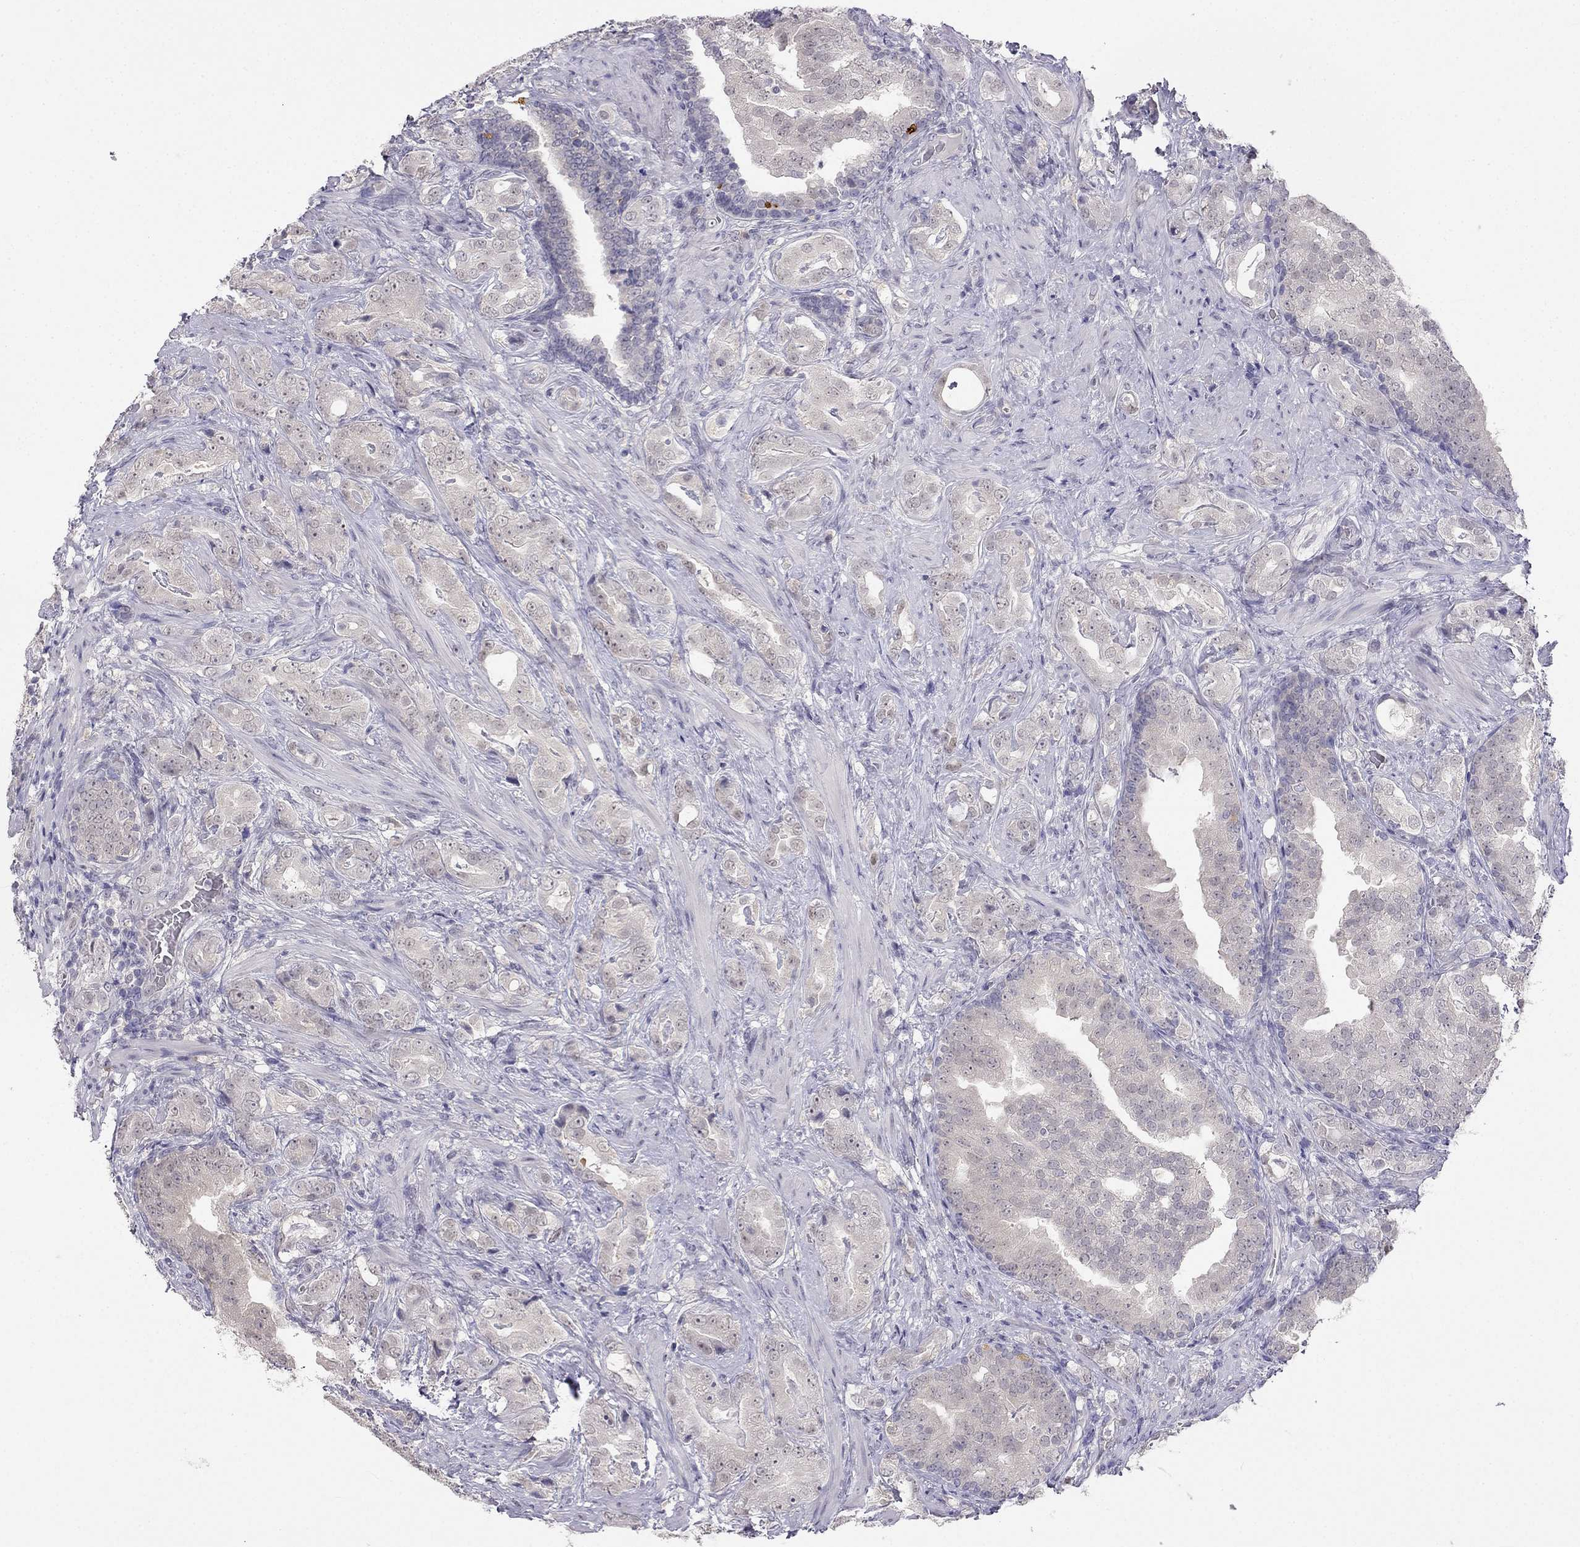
{"staining": {"intensity": "negative", "quantity": "none", "location": "none"}, "tissue": "prostate cancer", "cell_type": "Tumor cells", "image_type": "cancer", "snomed": [{"axis": "morphology", "description": "Adenocarcinoma, NOS"}, {"axis": "topography", "description": "Prostate"}], "caption": "Prostate adenocarcinoma was stained to show a protein in brown. There is no significant expression in tumor cells. (DAB immunohistochemistry (IHC), high magnification).", "gene": "C16orf89", "patient": {"sex": "male", "age": 57}}